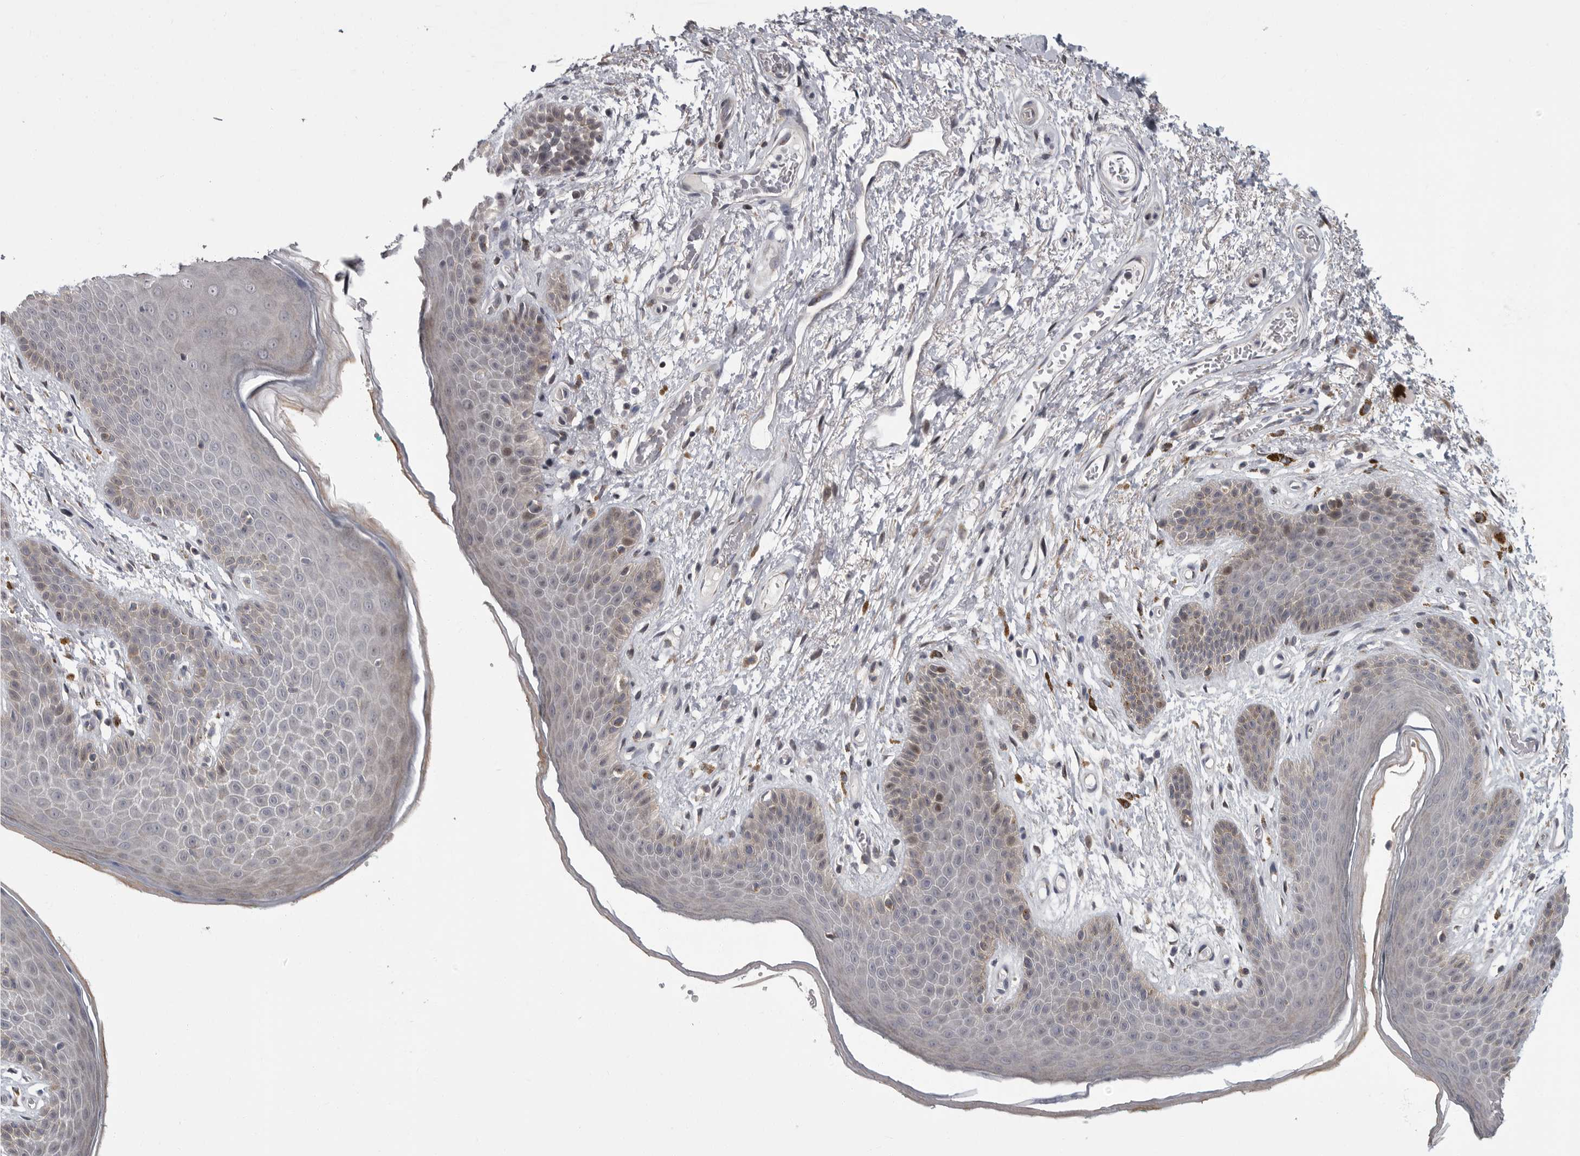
{"staining": {"intensity": "weak", "quantity": "<25%", "location": "cytoplasmic/membranous"}, "tissue": "skin", "cell_type": "Epidermal cells", "image_type": "normal", "snomed": [{"axis": "morphology", "description": "Normal tissue, NOS"}, {"axis": "topography", "description": "Anal"}], "caption": "Normal skin was stained to show a protein in brown. There is no significant staining in epidermal cells.", "gene": "PDE7A", "patient": {"sex": "male", "age": 74}}